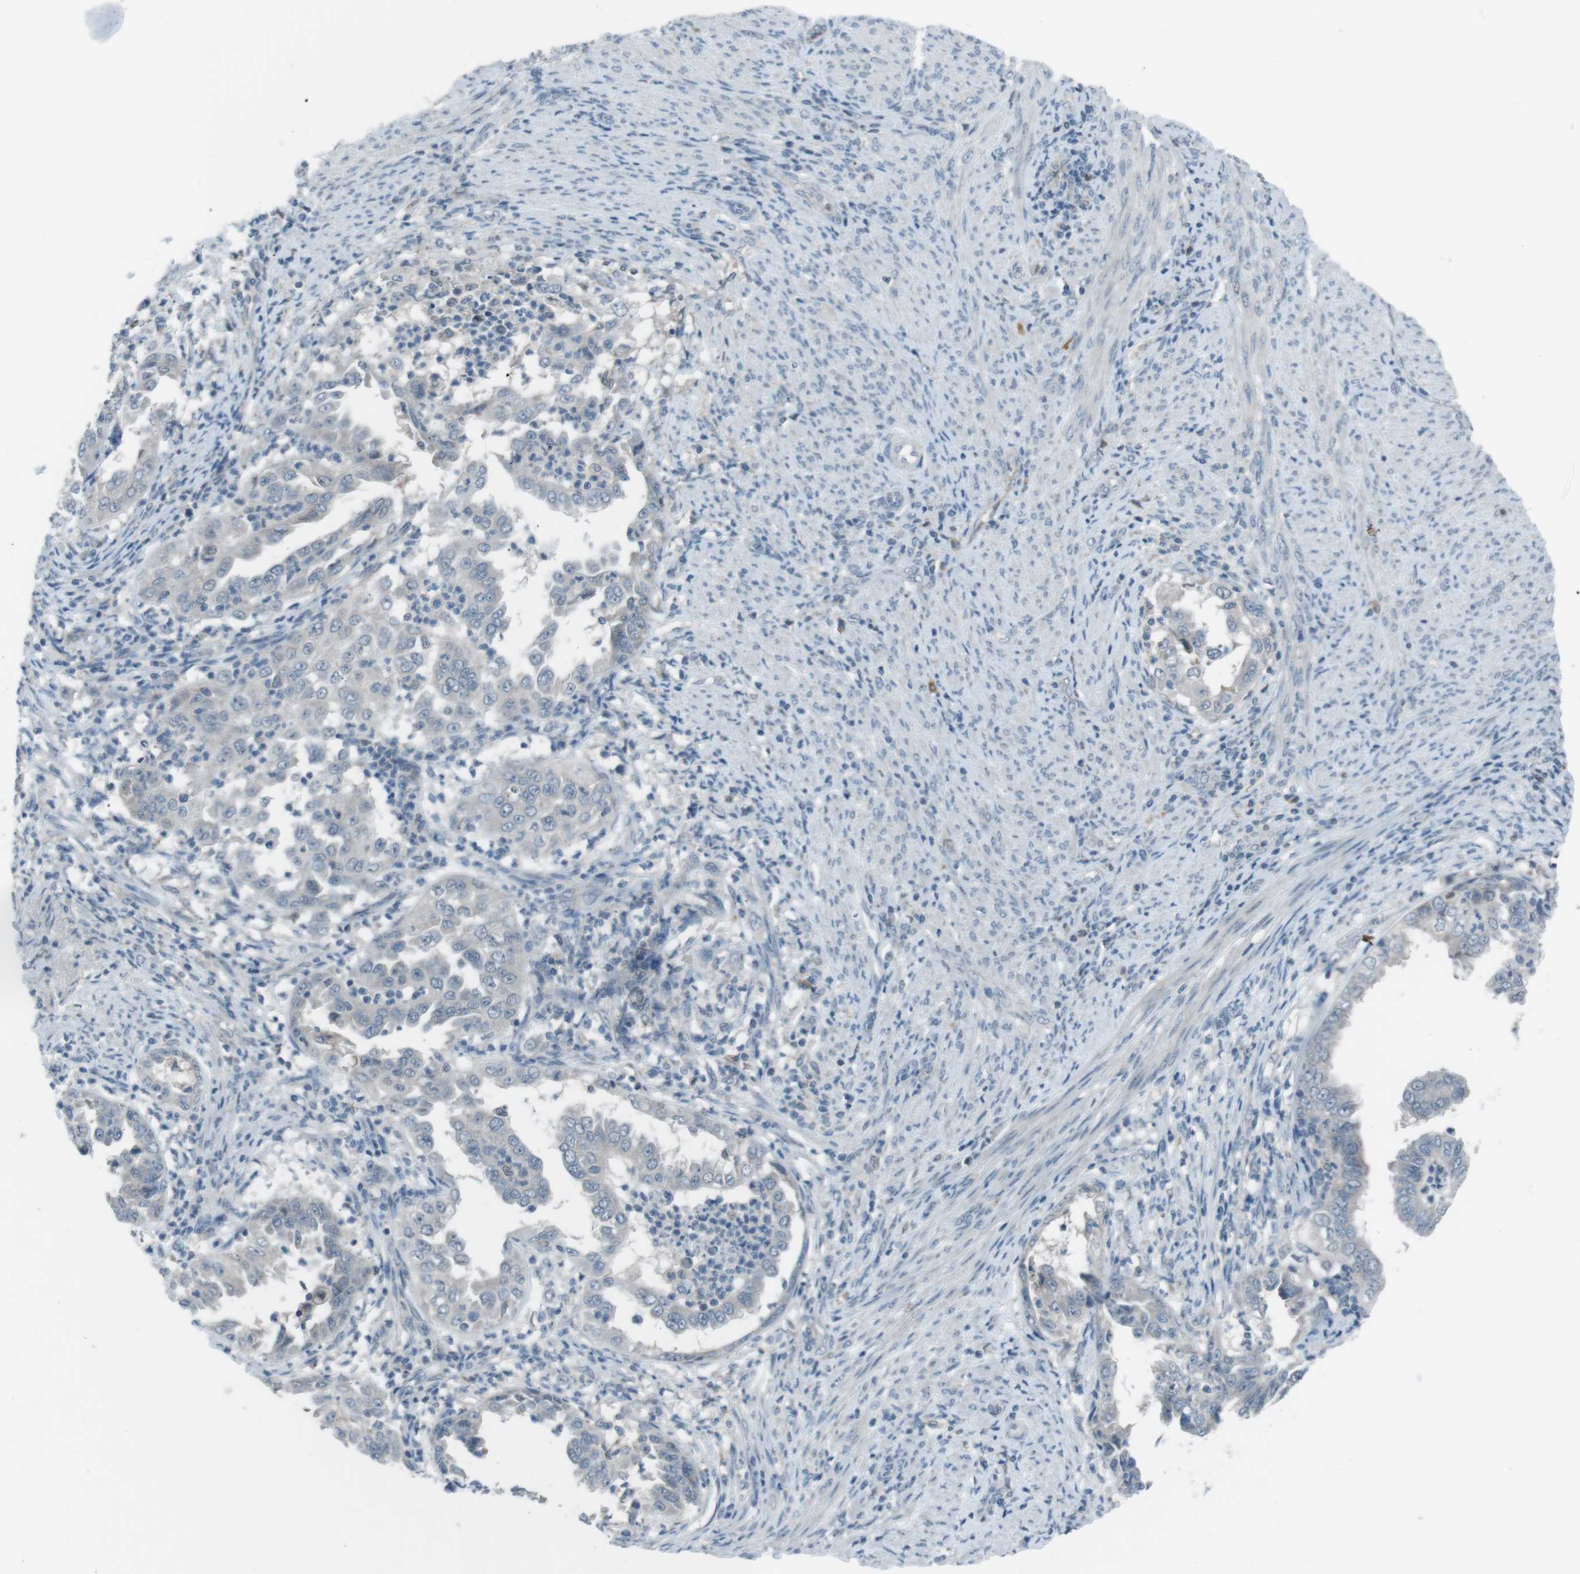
{"staining": {"intensity": "weak", "quantity": "<25%", "location": "cytoplasmic/membranous"}, "tissue": "endometrial cancer", "cell_type": "Tumor cells", "image_type": "cancer", "snomed": [{"axis": "morphology", "description": "Adenocarcinoma, NOS"}, {"axis": "topography", "description": "Endometrium"}], "caption": "Adenocarcinoma (endometrial) stained for a protein using immunohistochemistry reveals no positivity tumor cells.", "gene": "FCRLA", "patient": {"sex": "female", "age": 85}}